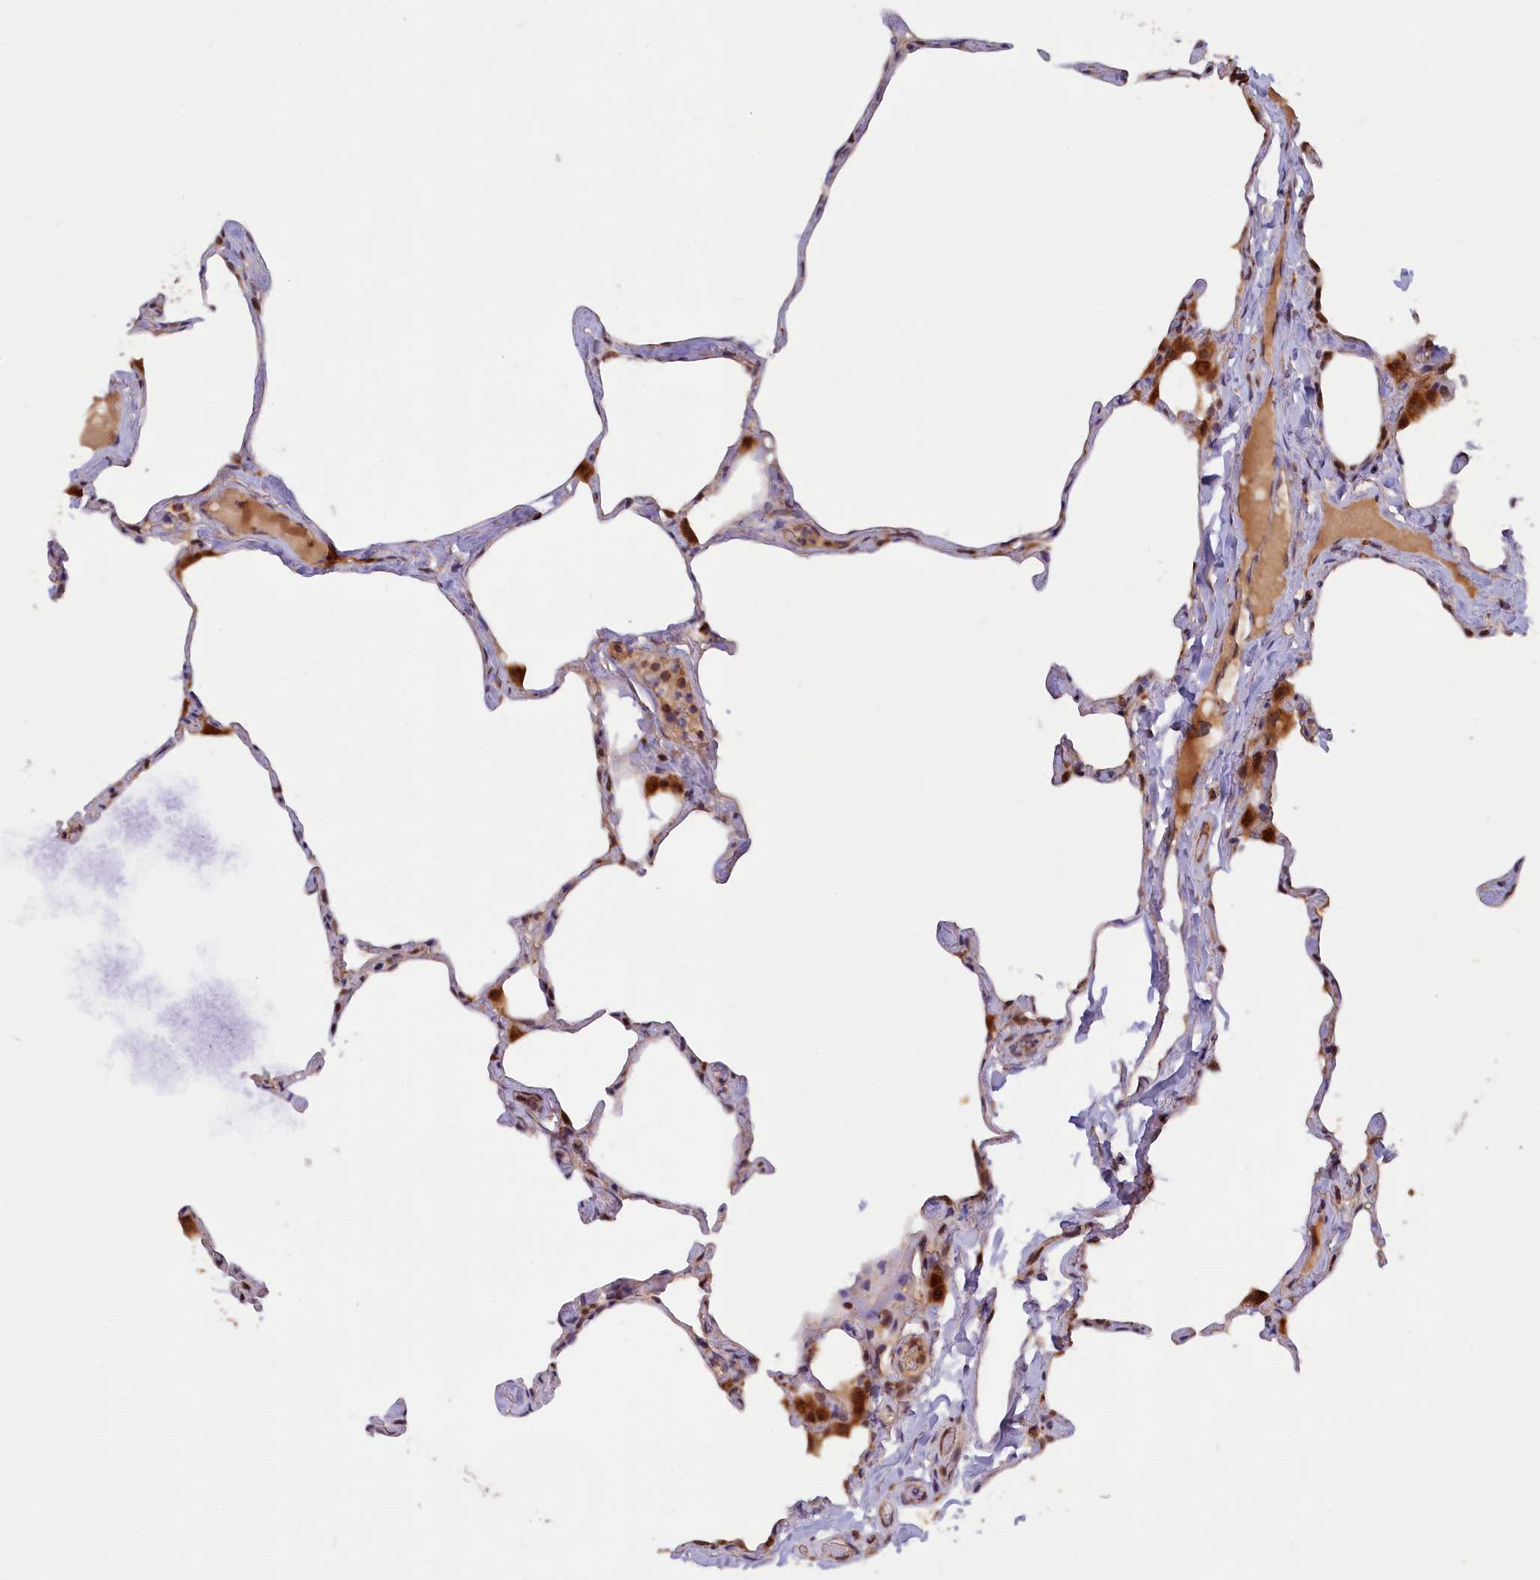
{"staining": {"intensity": "moderate", "quantity": "<25%", "location": "cytoplasmic/membranous"}, "tissue": "lung", "cell_type": "Alveolar cells", "image_type": "normal", "snomed": [{"axis": "morphology", "description": "Normal tissue, NOS"}, {"axis": "topography", "description": "Lung"}], "caption": "DAB immunohistochemical staining of normal human lung exhibits moderate cytoplasmic/membranous protein expression in about <25% of alveolar cells. The staining was performed using DAB to visualize the protein expression in brown, while the nuclei were stained in blue with hematoxylin (Magnification: 20x).", "gene": "DUS3L", "patient": {"sex": "male", "age": 65}}